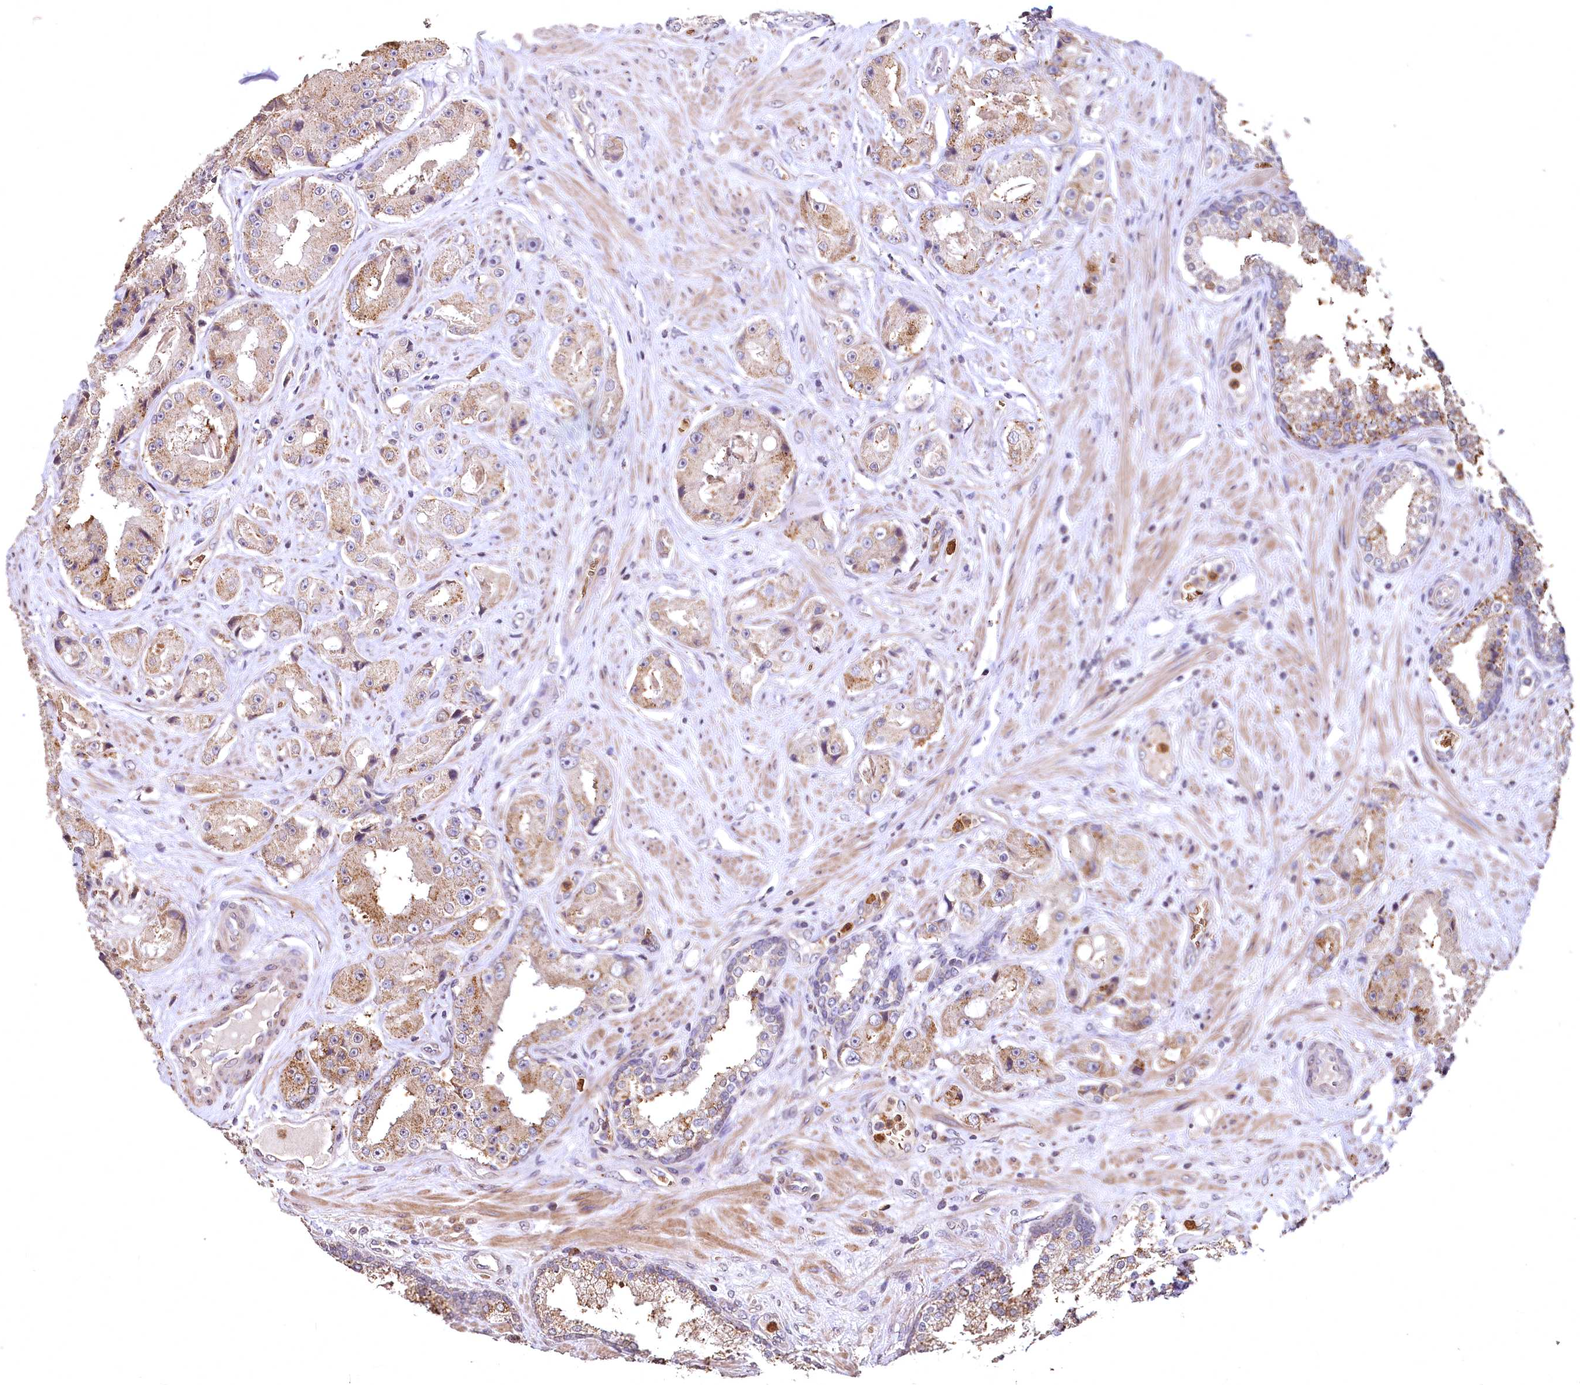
{"staining": {"intensity": "weak", "quantity": ">75%", "location": "cytoplasmic/membranous"}, "tissue": "prostate cancer", "cell_type": "Tumor cells", "image_type": "cancer", "snomed": [{"axis": "morphology", "description": "Adenocarcinoma, High grade"}, {"axis": "topography", "description": "Prostate"}], "caption": "IHC of high-grade adenocarcinoma (prostate) exhibits low levels of weak cytoplasmic/membranous expression in approximately >75% of tumor cells.", "gene": "SPTA1", "patient": {"sex": "male", "age": 73}}